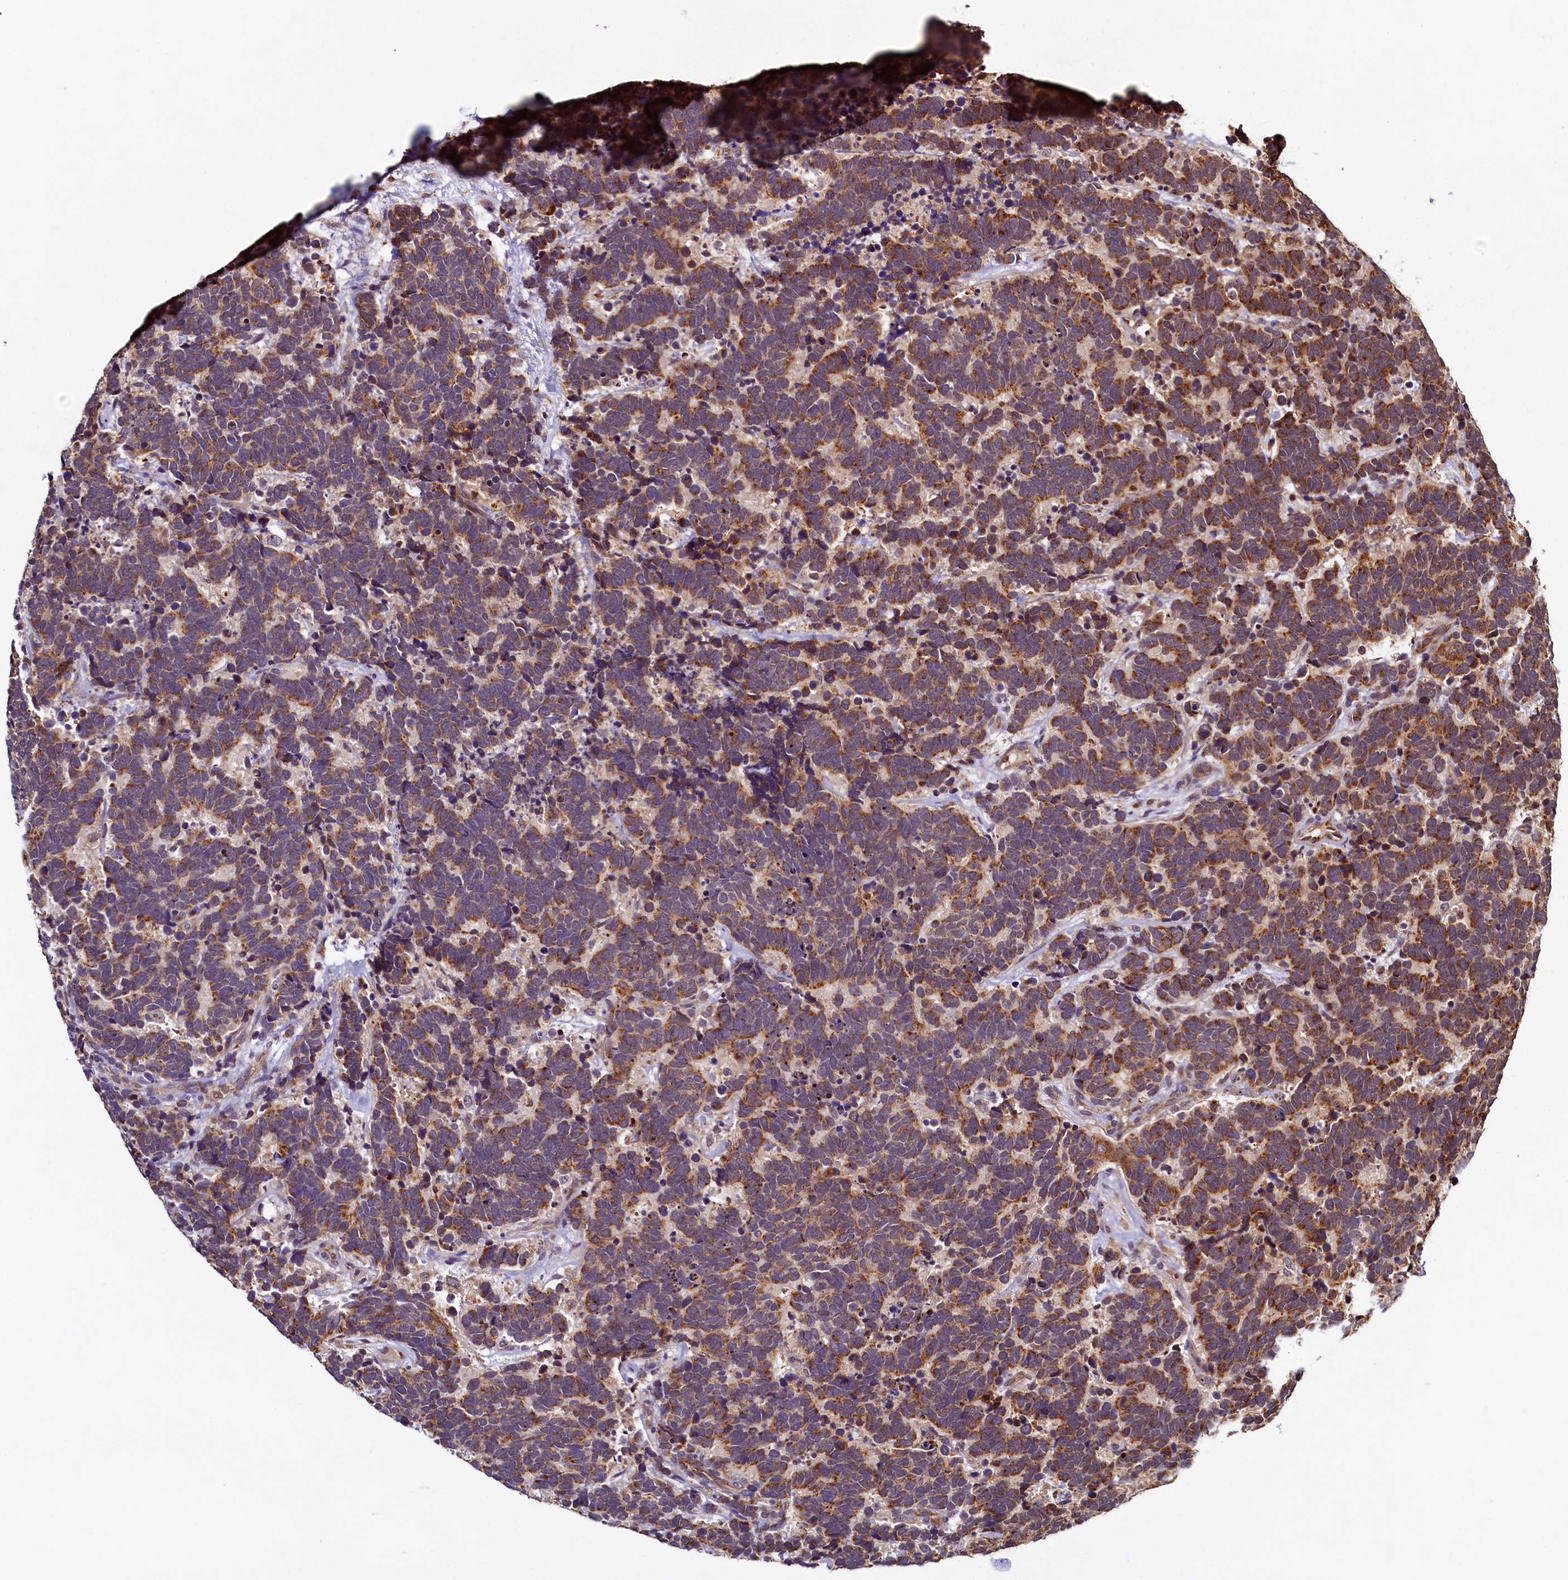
{"staining": {"intensity": "moderate", "quantity": "25%-75%", "location": "cytoplasmic/membranous"}, "tissue": "carcinoid", "cell_type": "Tumor cells", "image_type": "cancer", "snomed": [{"axis": "morphology", "description": "Carcinoma, NOS"}, {"axis": "morphology", "description": "Carcinoid, malignant, NOS"}, {"axis": "topography", "description": "Urinary bladder"}], "caption": "Approximately 25%-75% of tumor cells in human malignant carcinoid exhibit moderate cytoplasmic/membranous protein positivity as visualized by brown immunohistochemical staining.", "gene": "NCKAP5L", "patient": {"sex": "male", "age": 57}}